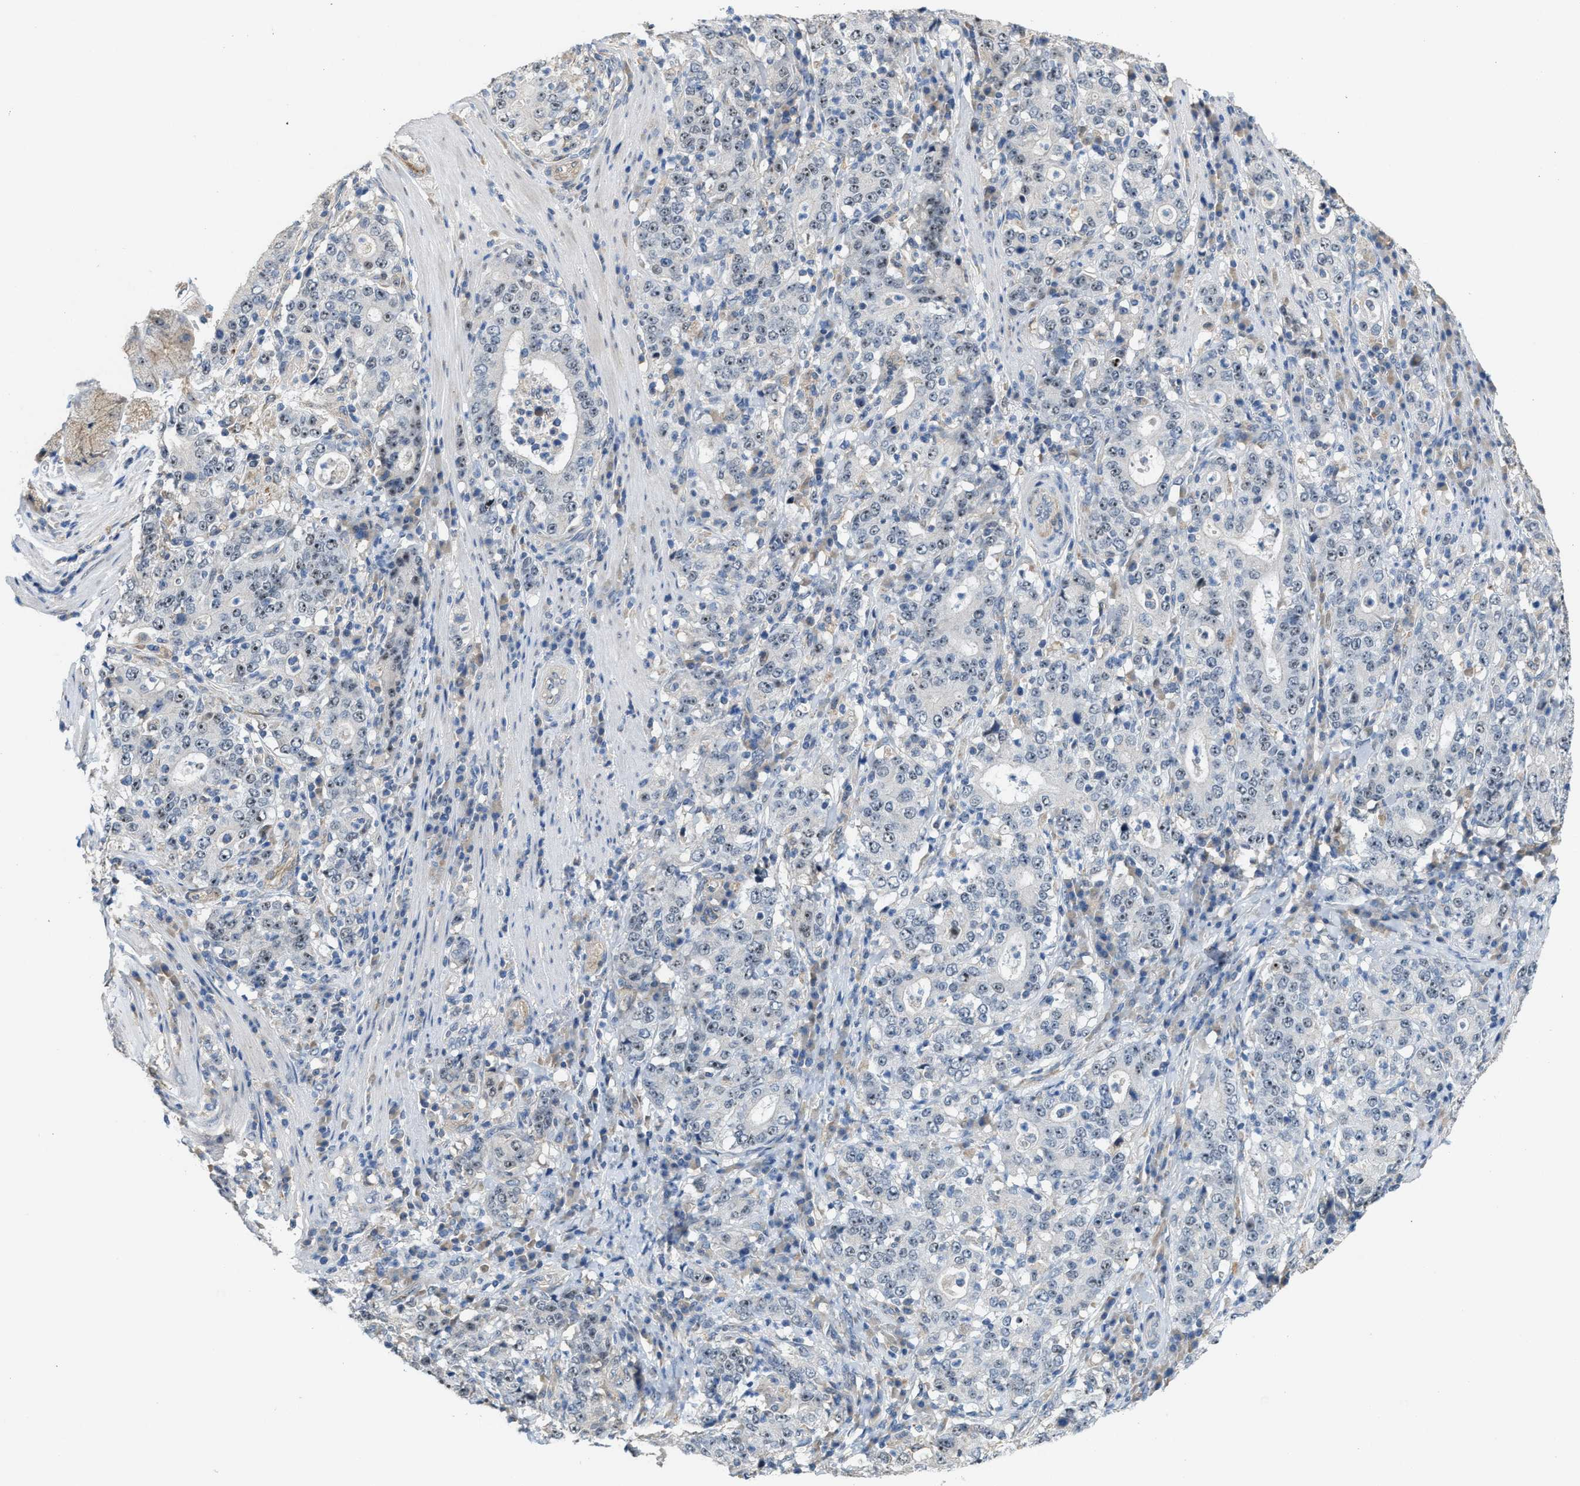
{"staining": {"intensity": "weak", "quantity": "25%-75%", "location": "nuclear"}, "tissue": "stomach cancer", "cell_type": "Tumor cells", "image_type": "cancer", "snomed": [{"axis": "morphology", "description": "Normal tissue, NOS"}, {"axis": "morphology", "description": "Adenocarcinoma, NOS"}, {"axis": "topography", "description": "Stomach, upper"}, {"axis": "topography", "description": "Stomach"}], "caption": "A brown stain shows weak nuclear positivity of a protein in human stomach cancer tumor cells.", "gene": "ZNF783", "patient": {"sex": "male", "age": 59}}